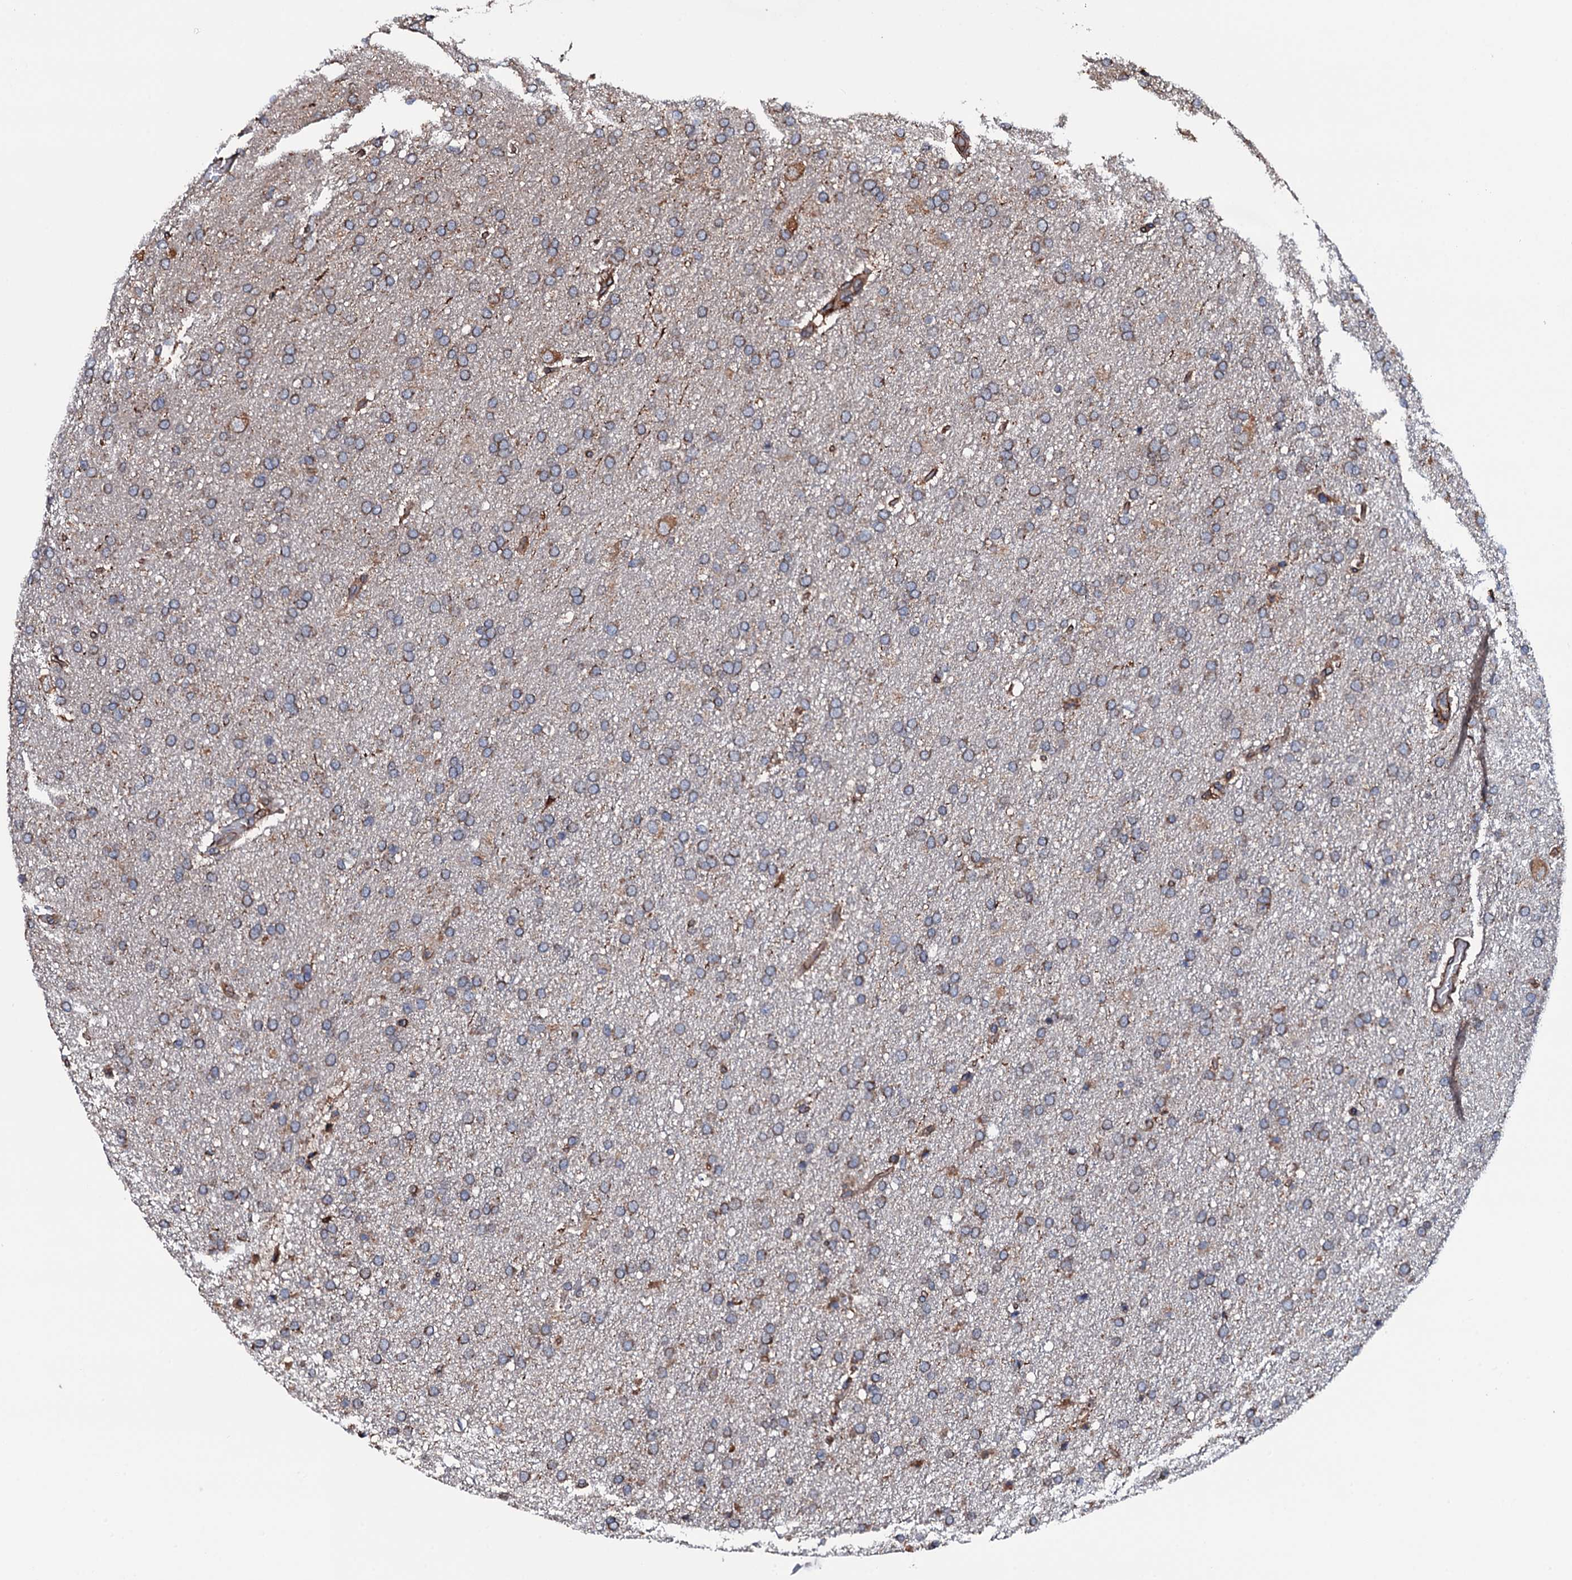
{"staining": {"intensity": "weak", "quantity": ">75%", "location": "cytoplasmic/membranous"}, "tissue": "glioma", "cell_type": "Tumor cells", "image_type": "cancer", "snomed": [{"axis": "morphology", "description": "Glioma, malignant, High grade"}, {"axis": "topography", "description": "Brain"}], "caption": "IHC of human malignant glioma (high-grade) displays low levels of weak cytoplasmic/membranous staining in about >75% of tumor cells.", "gene": "RAB12", "patient": {"sex": "male", "age": 72}}